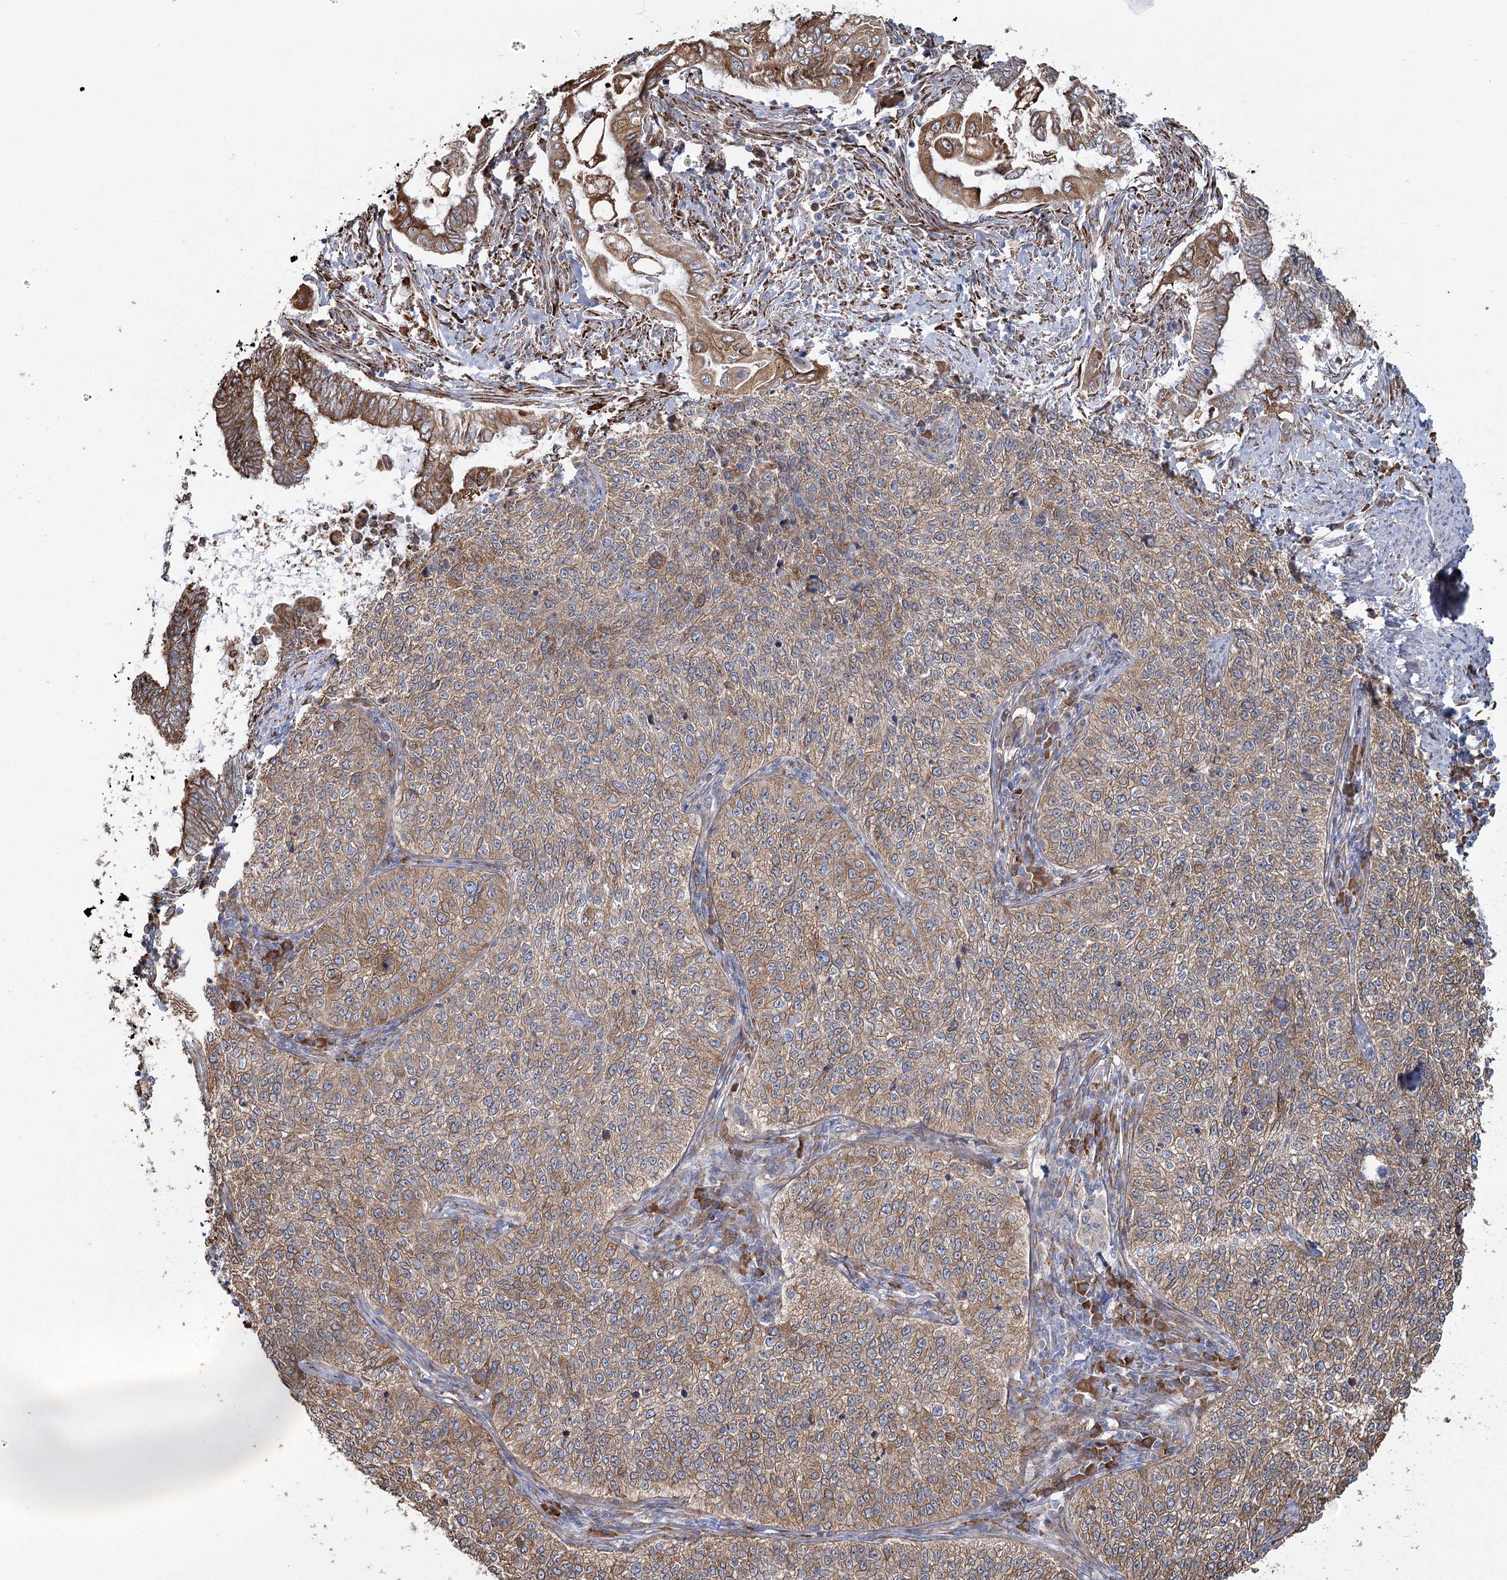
{"staining": {"intensity": "moderate", "quantity": ">75%", "location": "cytoplasmic/membranous"}, "tissue": "cervical cancer", "cell_type": "Tumor cells", "image_type": "cancer", "snomed": [{"axis": "morphology", "description": "Squamous cell carcinoma, NOS"}, {"axis": "topography", "description": "Cervix"}], "caption": "Immunohistochemistry micrograph of neoplastic tissue: human squamous cell carcinoma (cervical) stained using IHC demonstrates medium levels of moderate protein expression localized specifically in the cytoplasmic/membranous of tumor cells, appearing as a cytoplasmic/membranous brown color.", "gene": "ZCCHC9", "patient": {"sex": "female", "age": 35}}